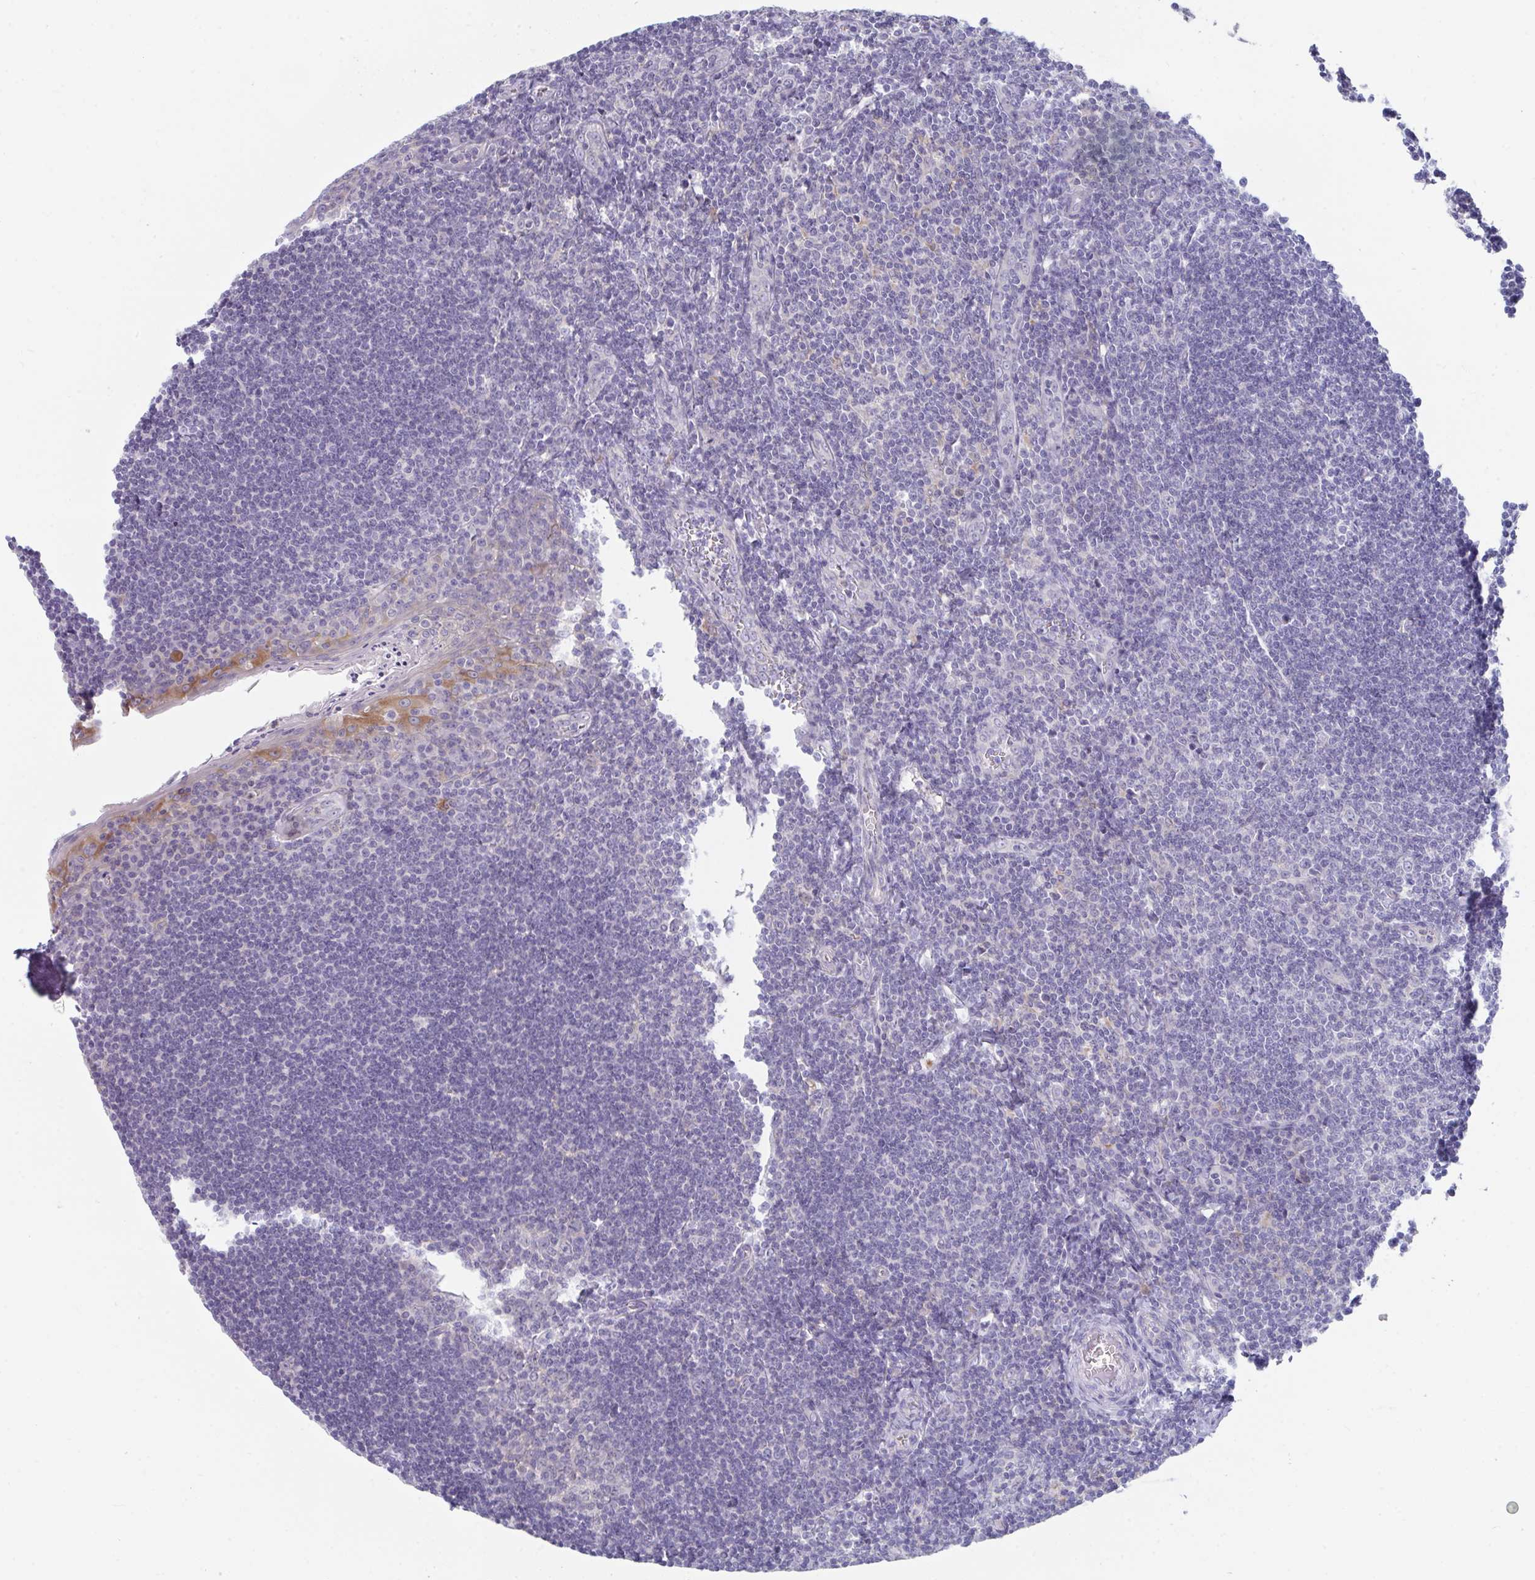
{"staining": {"intensity": "negative", "quantity": "none", "location": "none"}, "tissue": "tonsil", "cell_type": "Germinal center cells", "image_type": "normal", "snomed": [{"axis": "morphology", "description": "Normal tissue, NOS"}, {"axis": "topography", "description": "Tonsil"}], "caption": "This is an IHC photomicrograph of unremarkable tonsil. There is no positivity in germinal center cells.", "gene": "PTPRD", "patient": {"sex": "male", "age": 27}}